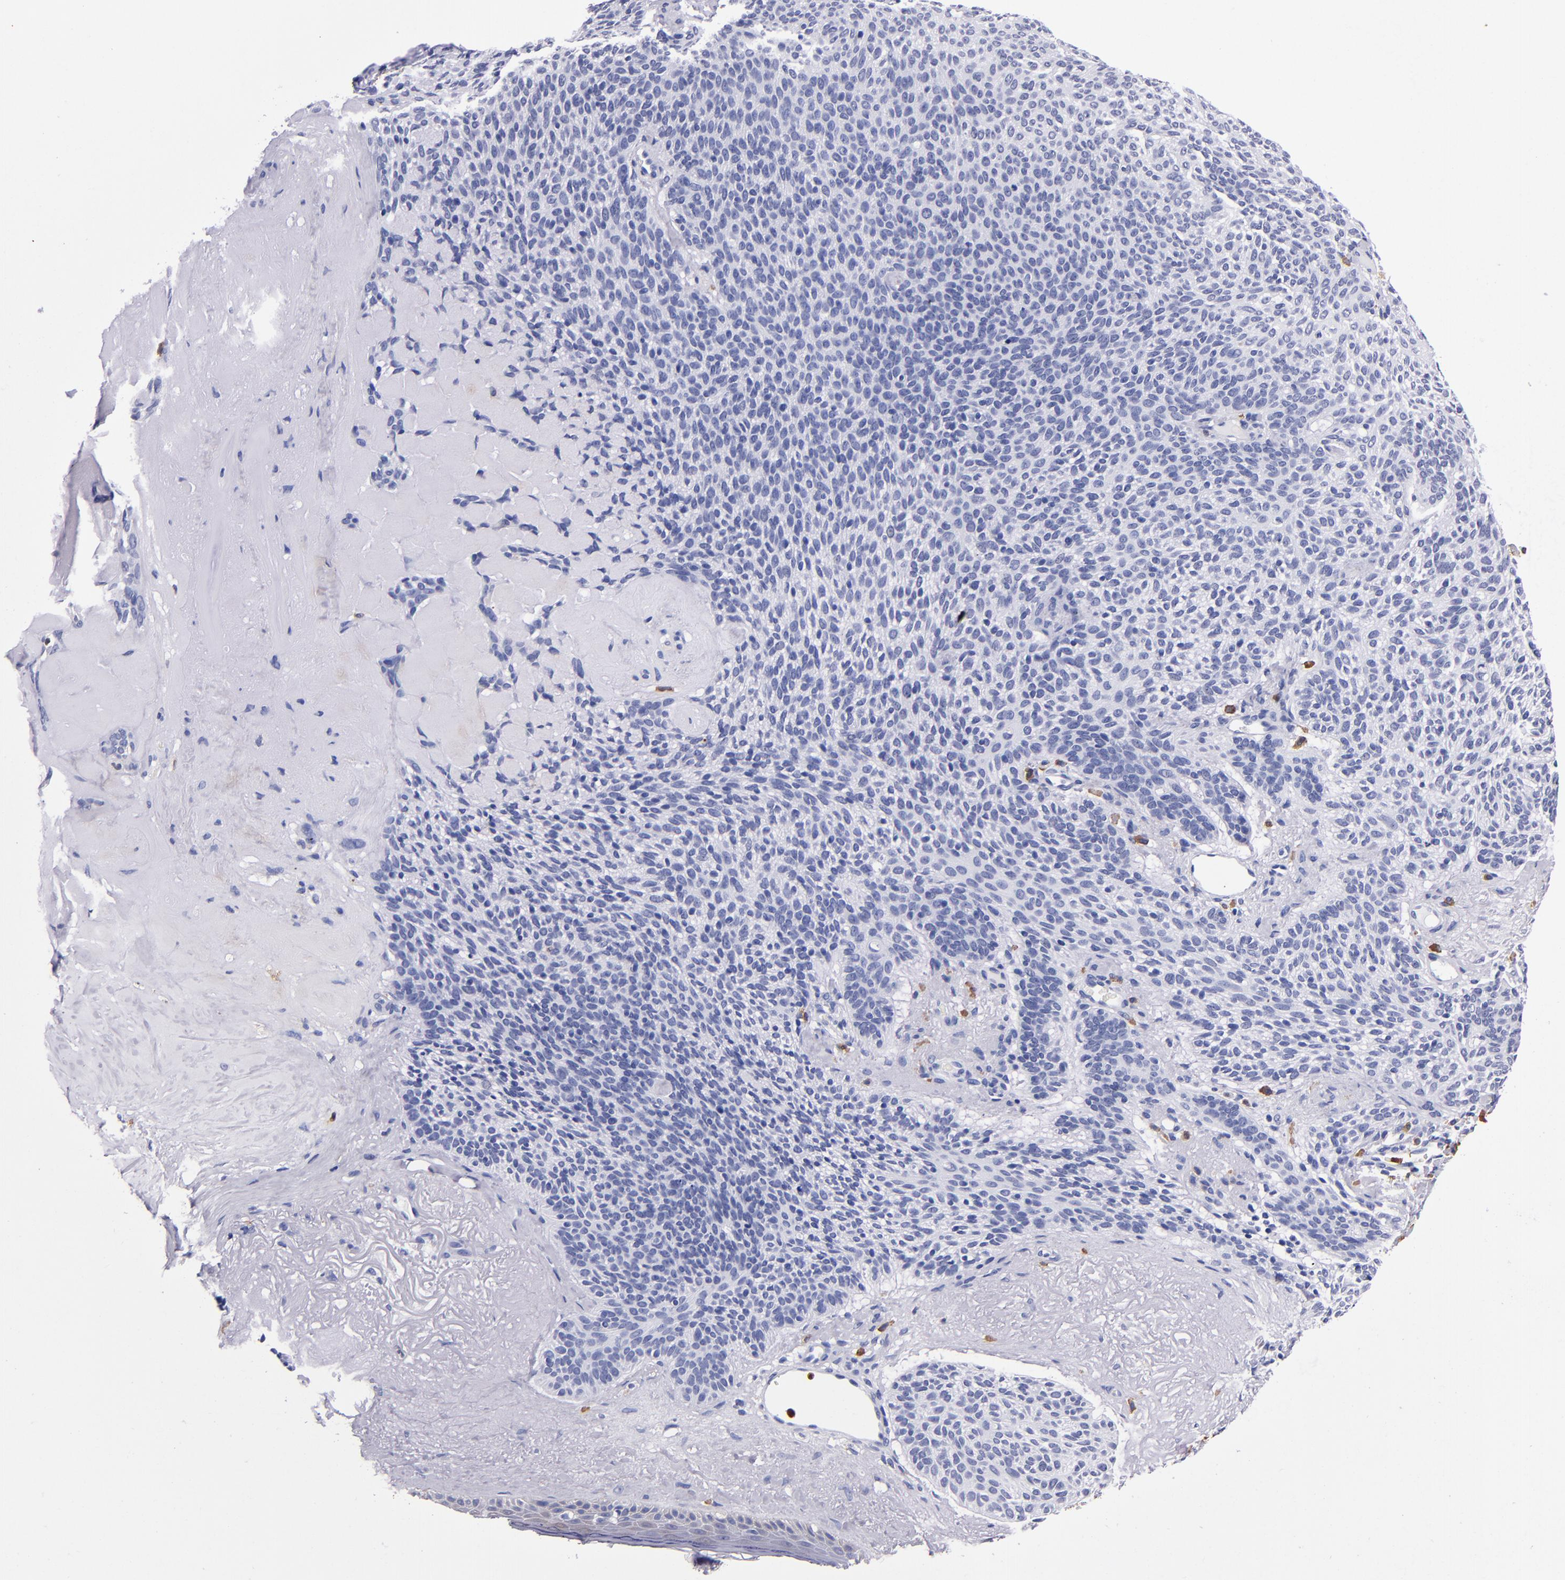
{"staining": {"intensity": "negative", "quantity": "none", "location": "none"}, "tissue": "skin cancer", "cell_type": "Tumor cells", "image_type": "cancer", "snomed": [{"axis": "morphology", "description": "Normal tissue, NOS"}, {"axis": "morphology", "description": "Basal cell carcinoma"}, {"axis": "topography", "description": "Skin"}], "caption": "Immunohistochemistry of human skin cancer shows no positivity in tumor cells. (Stains: DAB immunohistochemistry with hematoxylin counter stain, Microscopy: brightfield microscopy at high magnification).", "gene": "S100A8", "patient": {"sex": "female", "age": 70}}